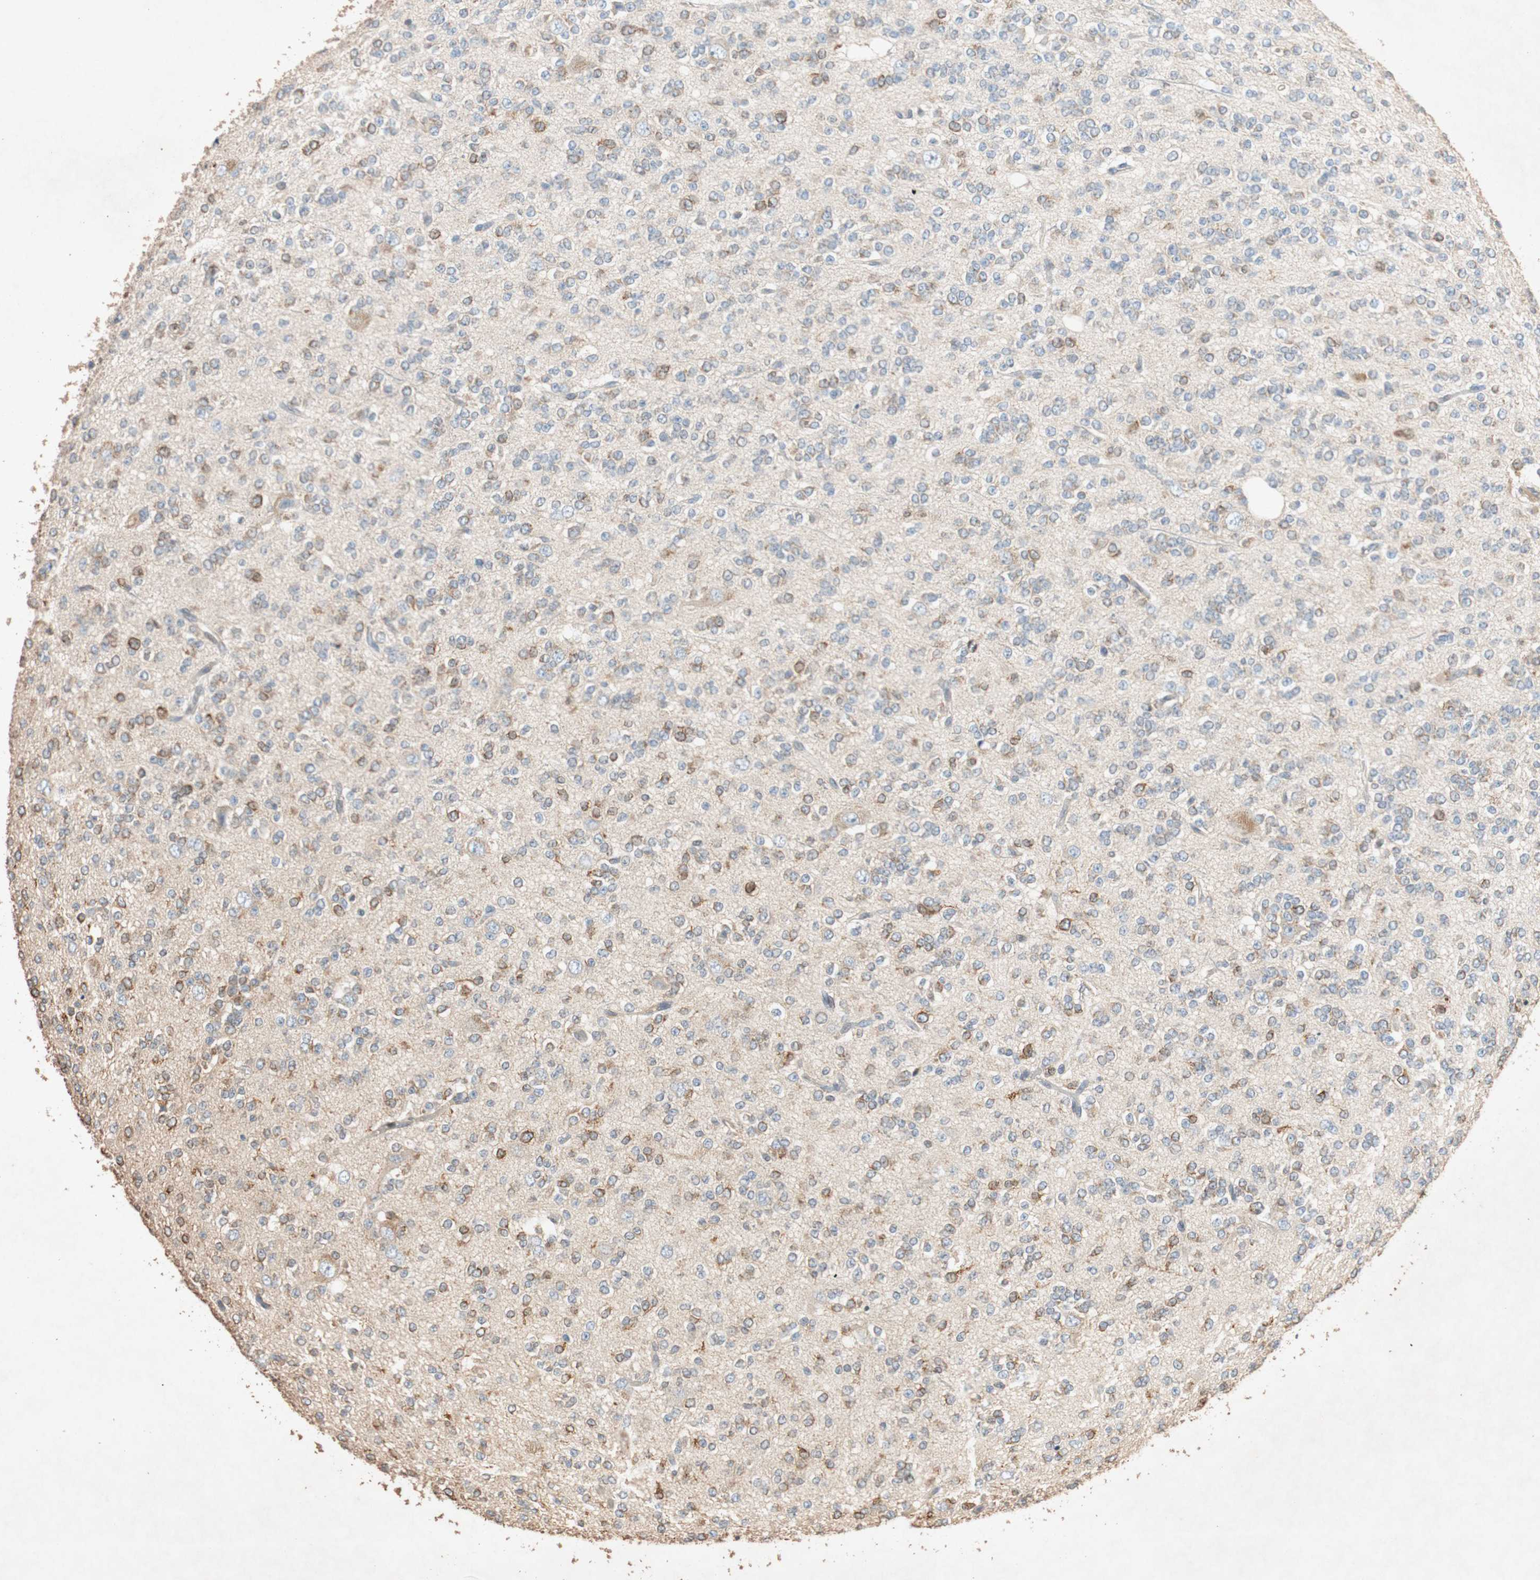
{"staining": {"intensity": "weak", "quantity": "25%-75%", "location": "cytoplasmic/membranous"}, "tissue": "glioma", "cell_type": "Tumor cells", "image_type": "cancer", "snomed": [{"axis": "morphology", "description": "Glioma, malignant, Low grade"}, {"axis": "topography", "description": "Brain"}], "caption": "Glioma was stained to show a protein in brown. There is low levels of weak cytoplasmic/membranous staining in about 25%-75% of tumor cells.", "gene": "TUBB", "patient": {"sex": "male", "age": 38}}